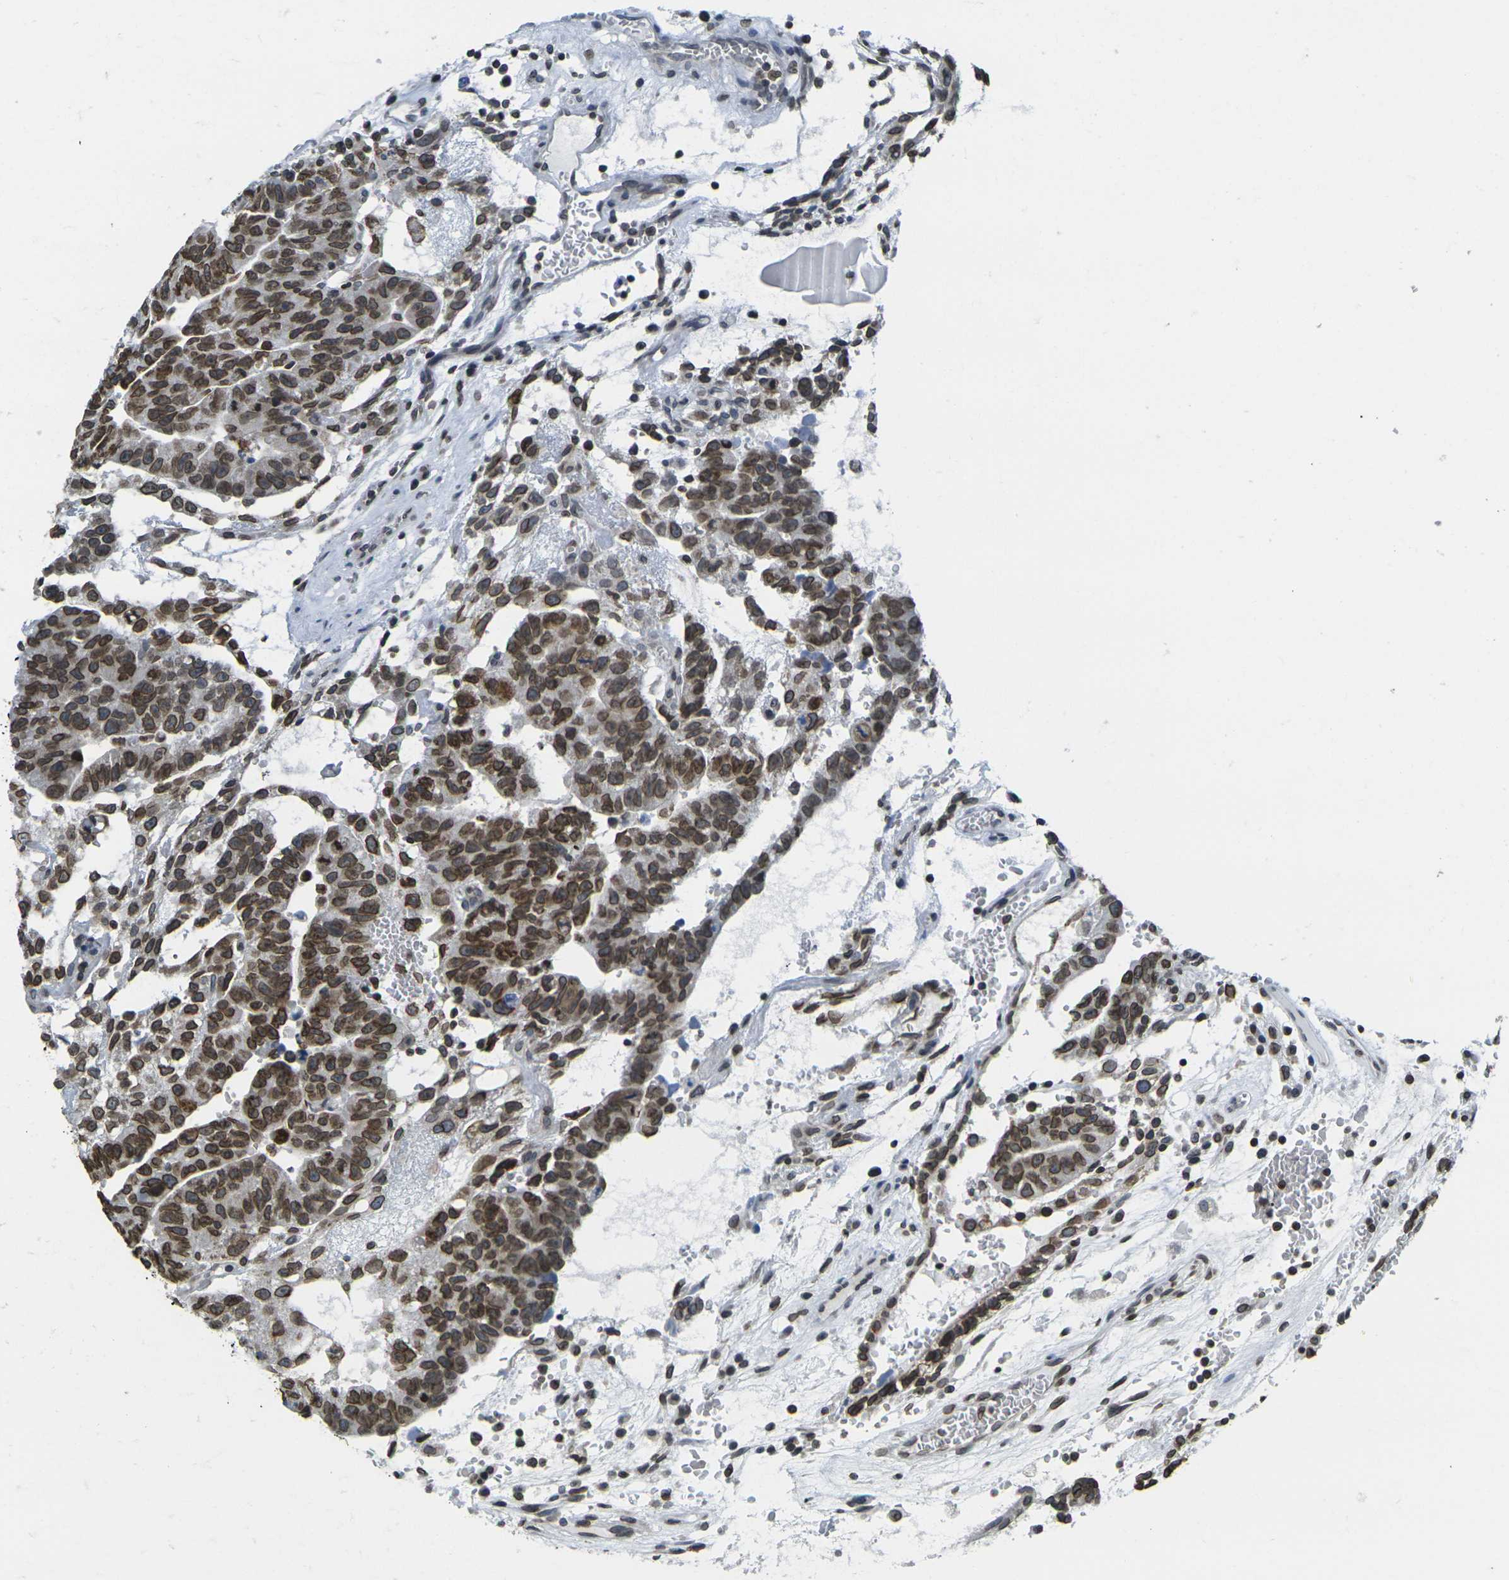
{"staining": {"intensity": "strong", "quantity": ">75%", "location": "cytoplasmic/membranous,nuclear"}, "tissue": "testis cancer", "cell_type": "Tumor cells", "image_type": "cancer", "snomed": [{"axis": "morphology", "description": "Seminoma, NOS"}, {"axis": "morphology", "description": "Carcinoma, Embryonal, NOS"}, {"axis": "topography", "description": "Testis"}], "caption": "There is high levels of strong cytoplasmic/membranous and nuclear staining in tumor cells of testis seminoma, as demonstrated by immunohistochemical staining (brown color).", "gene": "BRDT", "patient": {"sex": "male", "age": 52}}